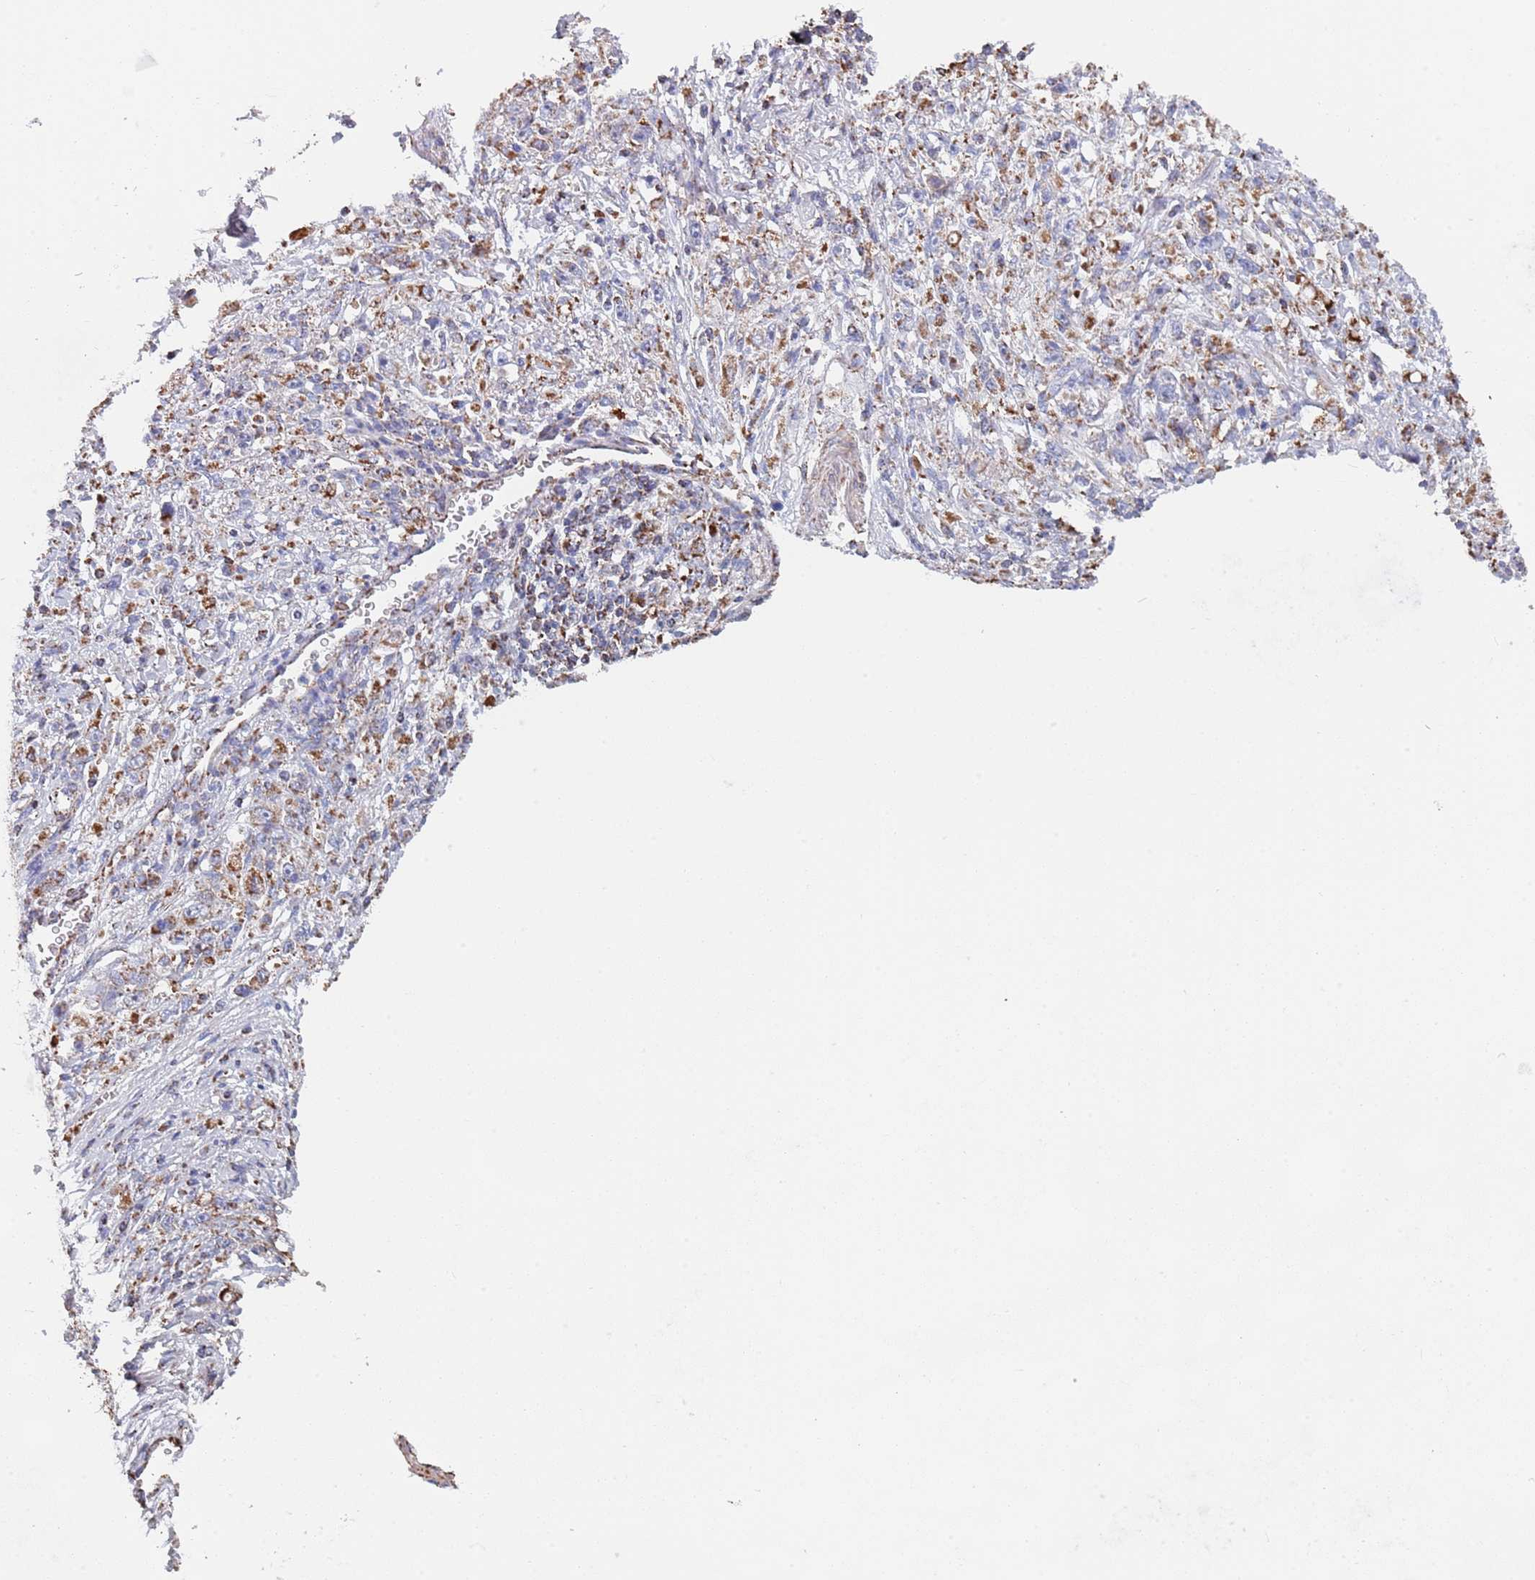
{"staining": {"intensity": "moderate", "quantity": "<25%", "location": "cytoplasmic/membranous"}, "tissue": "stomach cancer", "cell_type": "Tumor cells", "image_type": "cancer", "snomed": [{"axis": "morphology", "description": "Adenocarcinoma, NOS"}, {"axis": "topography", "description": "Stomach"}], "caption": "Adenocarcinoma (stomach) was stained to show a protein in brown. There is low levels of moderate cytoplasmic/membranous expression in approximately <25% of tumor cells.", "gene": "PGP", "patient": {"sex": "female", "age": 59}}